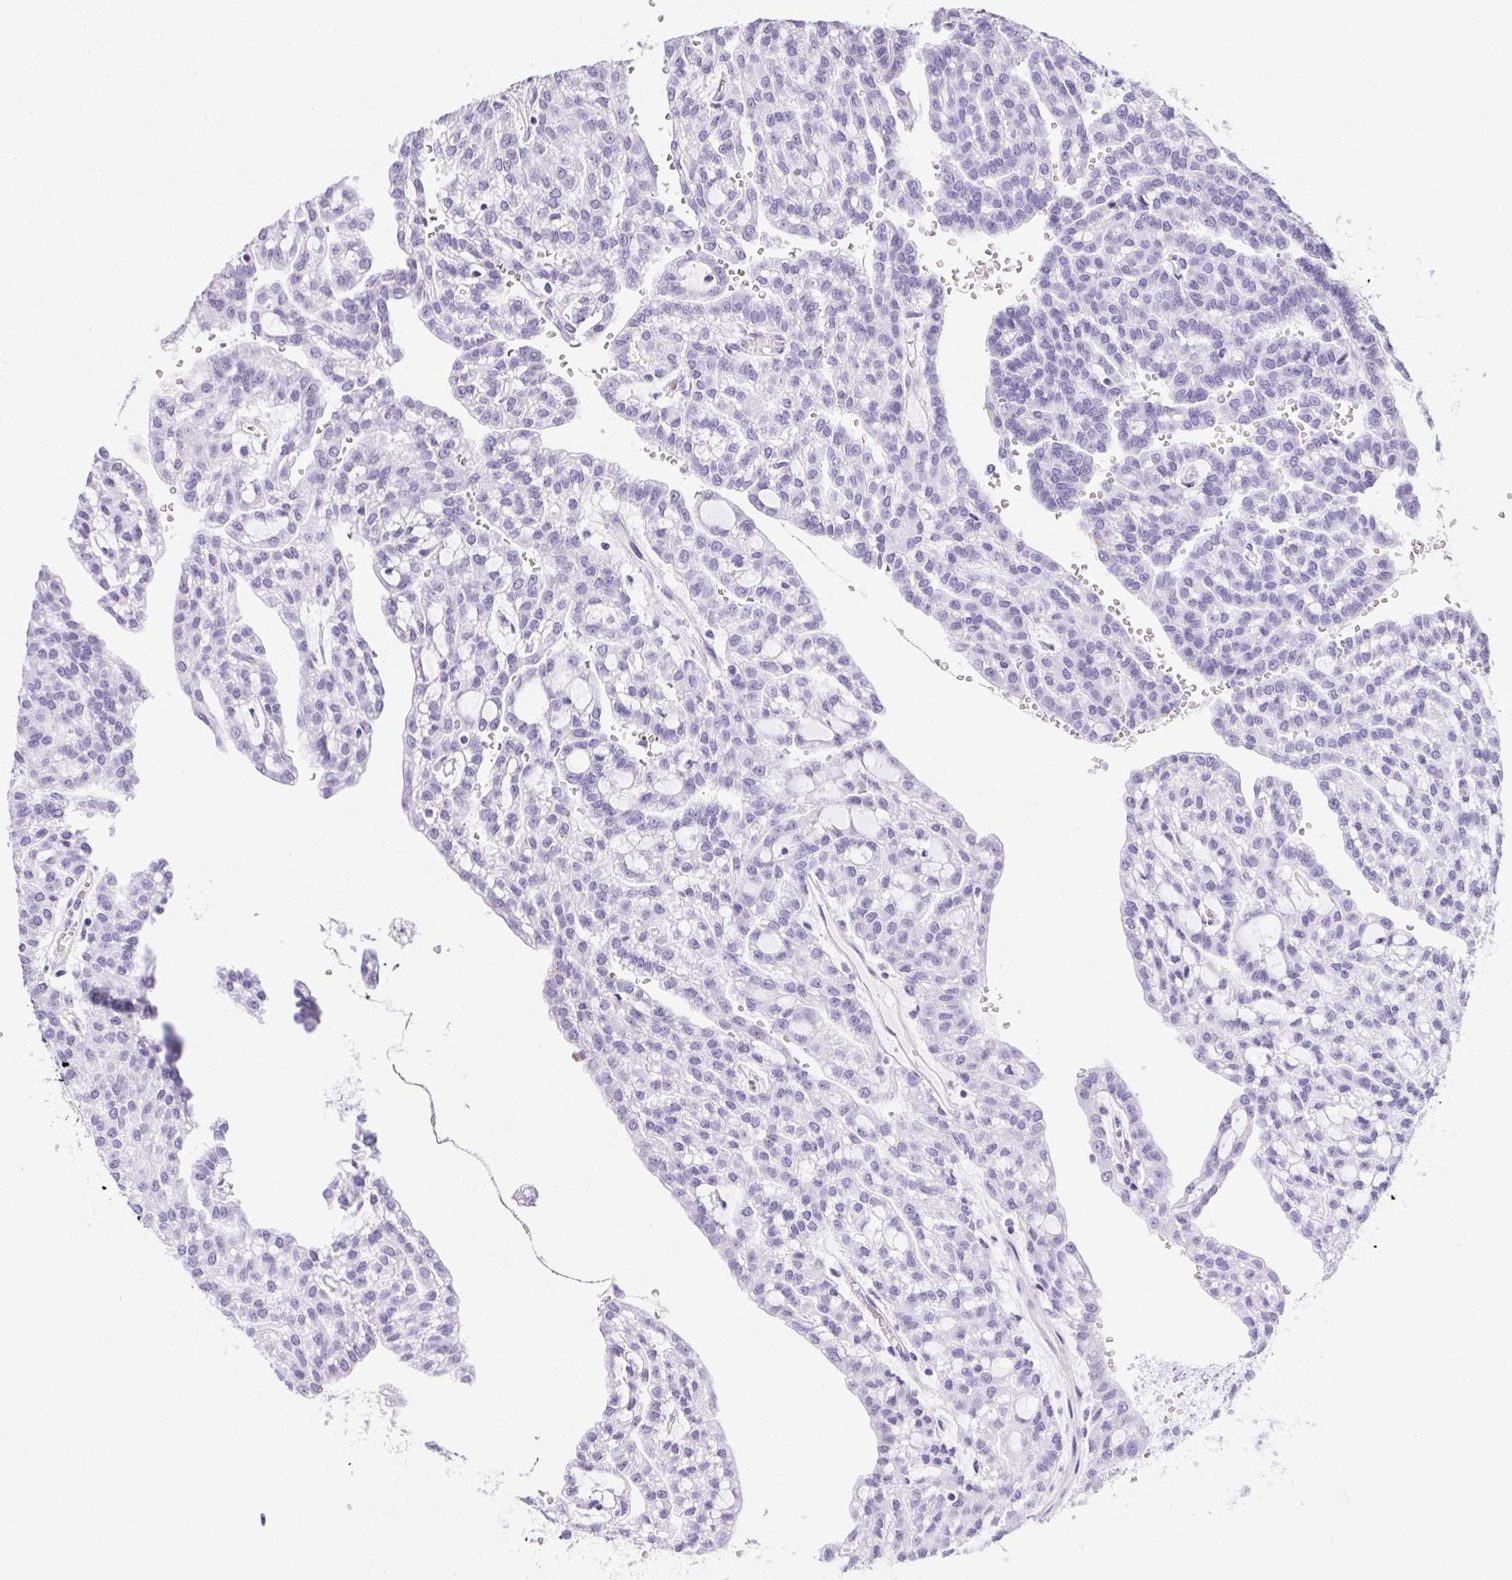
{"staining": {"intensity": "negative", "quantity": "none", "location": "none"}, "tissue": "renal cancer", "cell_type": "Tumor cells", "image_type": "cancer", "snomed": [{"axis": "morphology", "description": "Adenocarcinoma, NOS"}, {"axis": "topography", "description": "Kidney"}], "caption": "Immunohistochemistry of renal cancer demonstrates no positivity in tumor cells.", "gene": "ASGR2", "patient": {"sex": "male", "age": 63}}